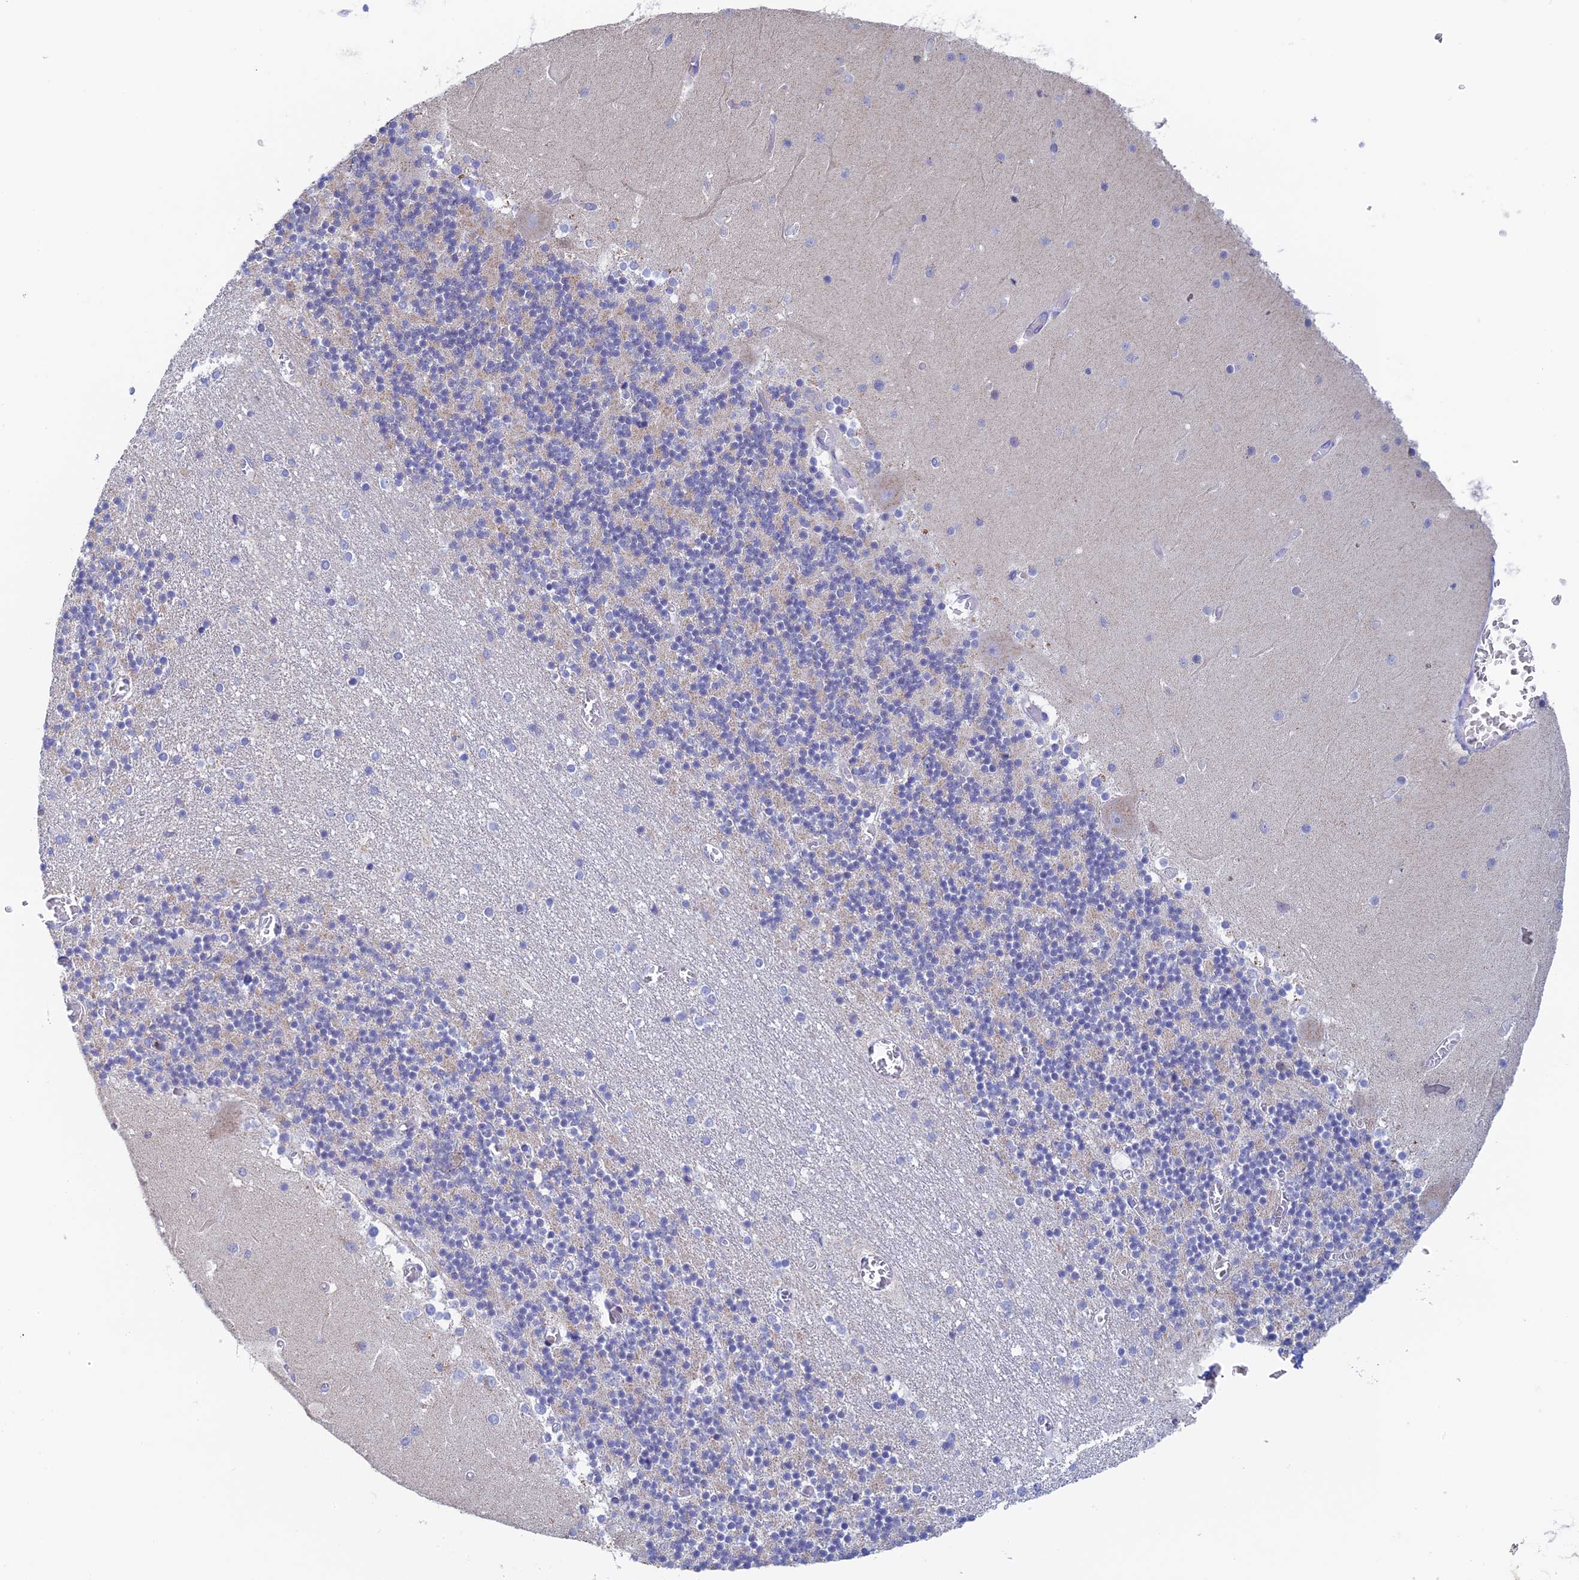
{"staining": {"intensity": "negative", "quantity": "none", "location": "none"}, "tissue": "cerebellum", "cell_type": "Cells in granular layer", "image_type": "normal", "snomed": [{"axis": "morphology", "description": "Normal tissue, NOS"}, {"axis": "topography", "description": "Cerebellum"}], "caption": "A micrograph of human cerebellum is negative for staining in cells in granular layer. The staining is performed using DAB brown chromogen with nuclei counter-stained in using hematoxylin.", "gene": "REXO5", "patient": {"sex": "female", "age": 28}}